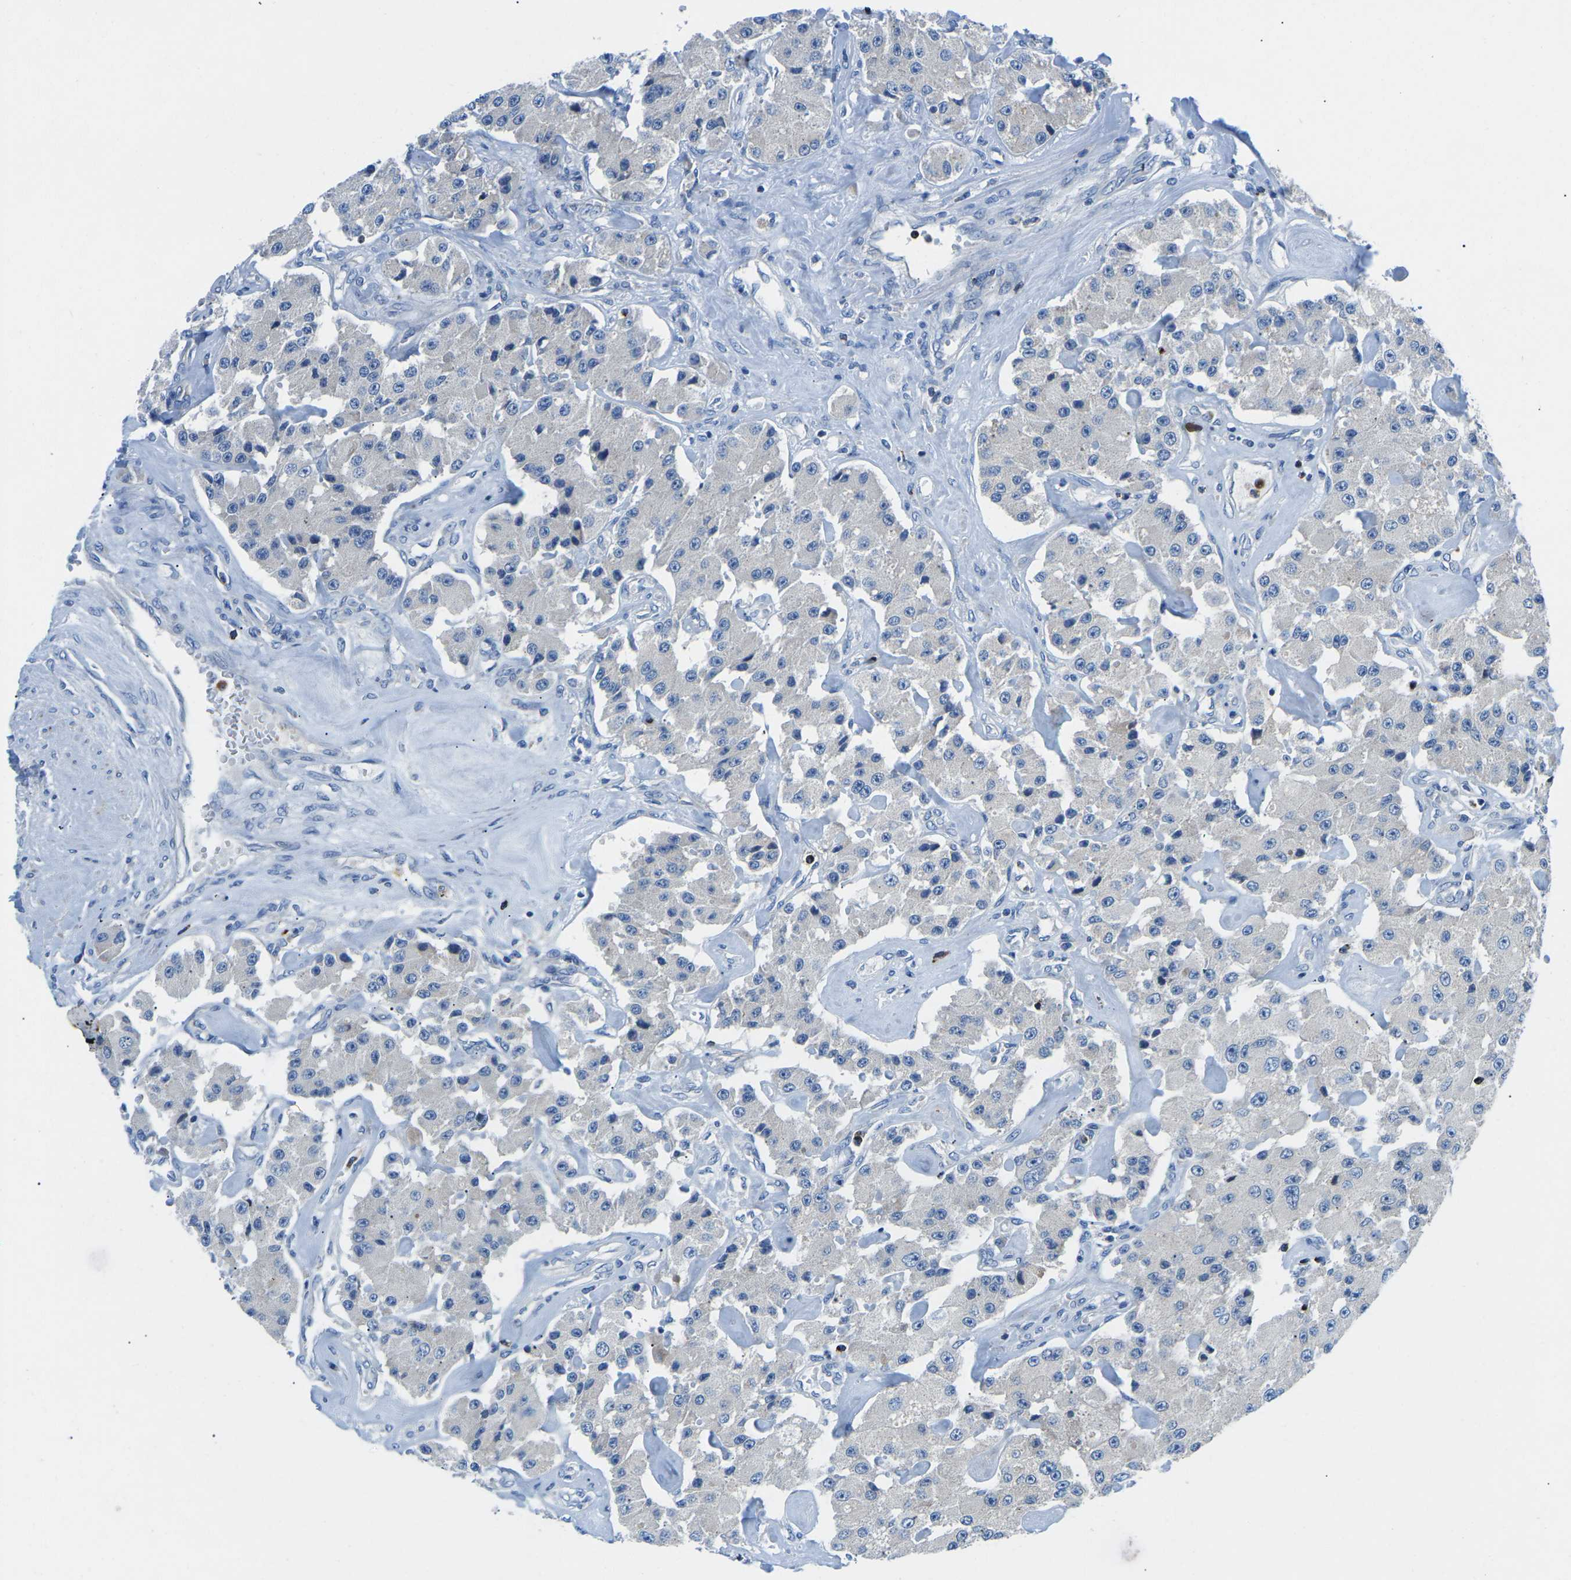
{"staining": {"intensity": "negative", "quantity": "none", "location": "none"}, "tissue": "carcinoid", "cell_type": "Tumor cells", "image_type": "cancer", "snomed": [{"axis": "morphology", "description": "Carcinoid, malignant, NOS"}, {"axis": "topography", "description": "Pancreas"}], "caption": "This histopathology image is of malignant carcinoid stained with immunohistochemistry to label a protein in brown with the nuclei are counter-stained blue. There is no expression in tumor cells.", "gene": "MC4R", "patient": {"sex": "male", "age": 41}}